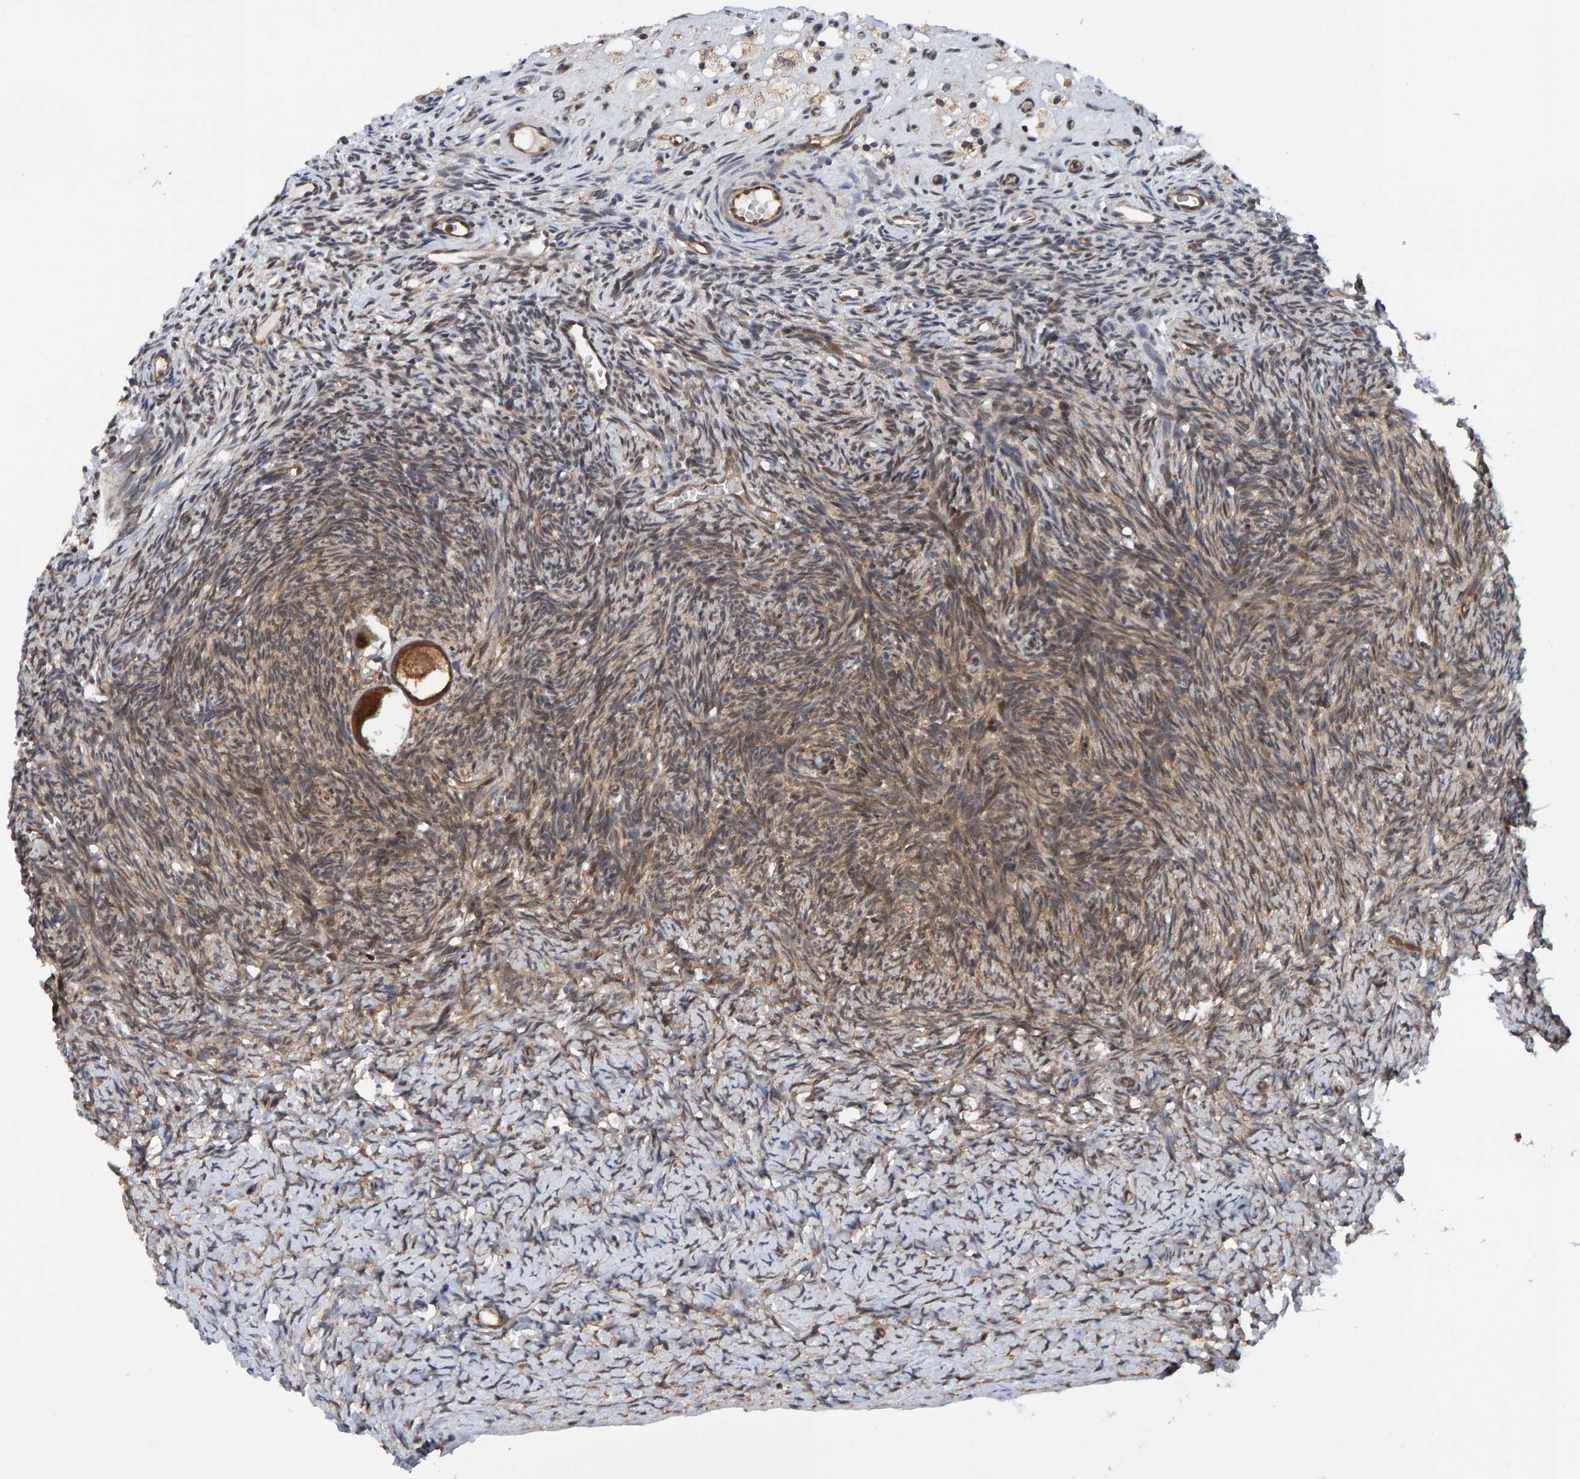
{"staining": {"intensity": "strong", "quantity": ">75%", "location": "cytoplasmic/membranous"}, "tissue": "ovary", "cell_type": "Follicle cells", "image_type": "normal", "snomed": [{"axis": "morphology", "description": "Normal tissue, NOS"}, {"axis": "topography", "description": "Ovary"}], "caption": "Strong cytoplasmic/membranous staining is seen in approximately >75% of follicle cells in unremarkable ovary.", "gene": "SCRN2", "patient": {"sex": "female", "age": 34}}